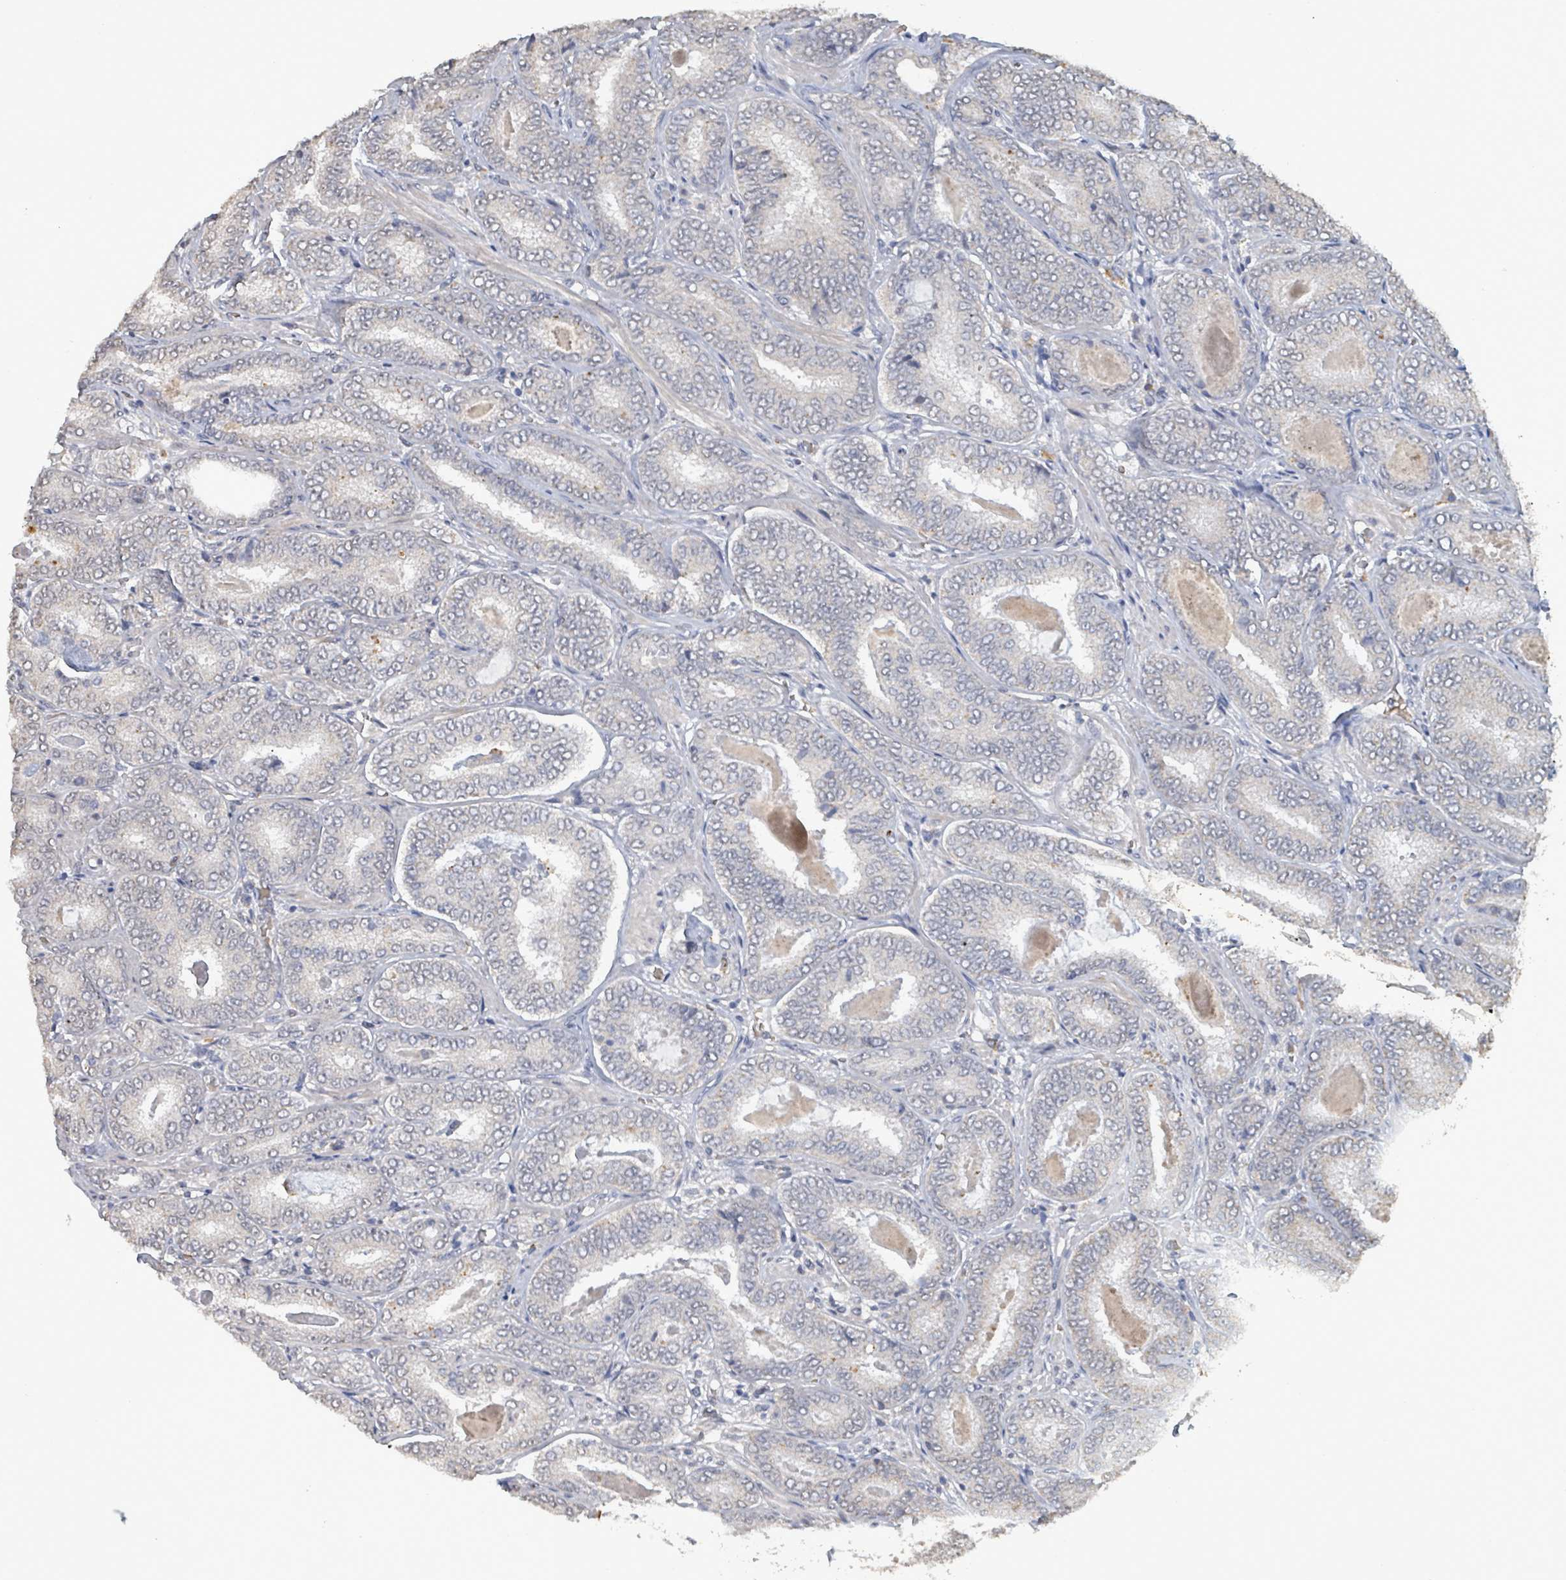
{"staining": {"intensity": "negative", "quantity": "none", "location": "none"}, "tissue": "prostate cancer", "cell_type": "Tumor cells", "image_type": "cancer", "snomed": [{"axis": "morphology", "description": "Adenocarcinoma, High grade"}, {"axis": "topography", "description": "Prostate"}], "caption": "An immunohistochemistry (IHC) image of prostate cancer (high-grade adenocarcinoma) is shown. There is no staining in tumor cells of prostate cancer (high-grade adenocarcinoma). The staining was performed using DAB to visualize the protein expression in brown, while the nuclei were stained in blue with hematoxylin (Magnification: 20x).", "gene": "SEBOX", "patient": {"sex": "male", "age": 72}}